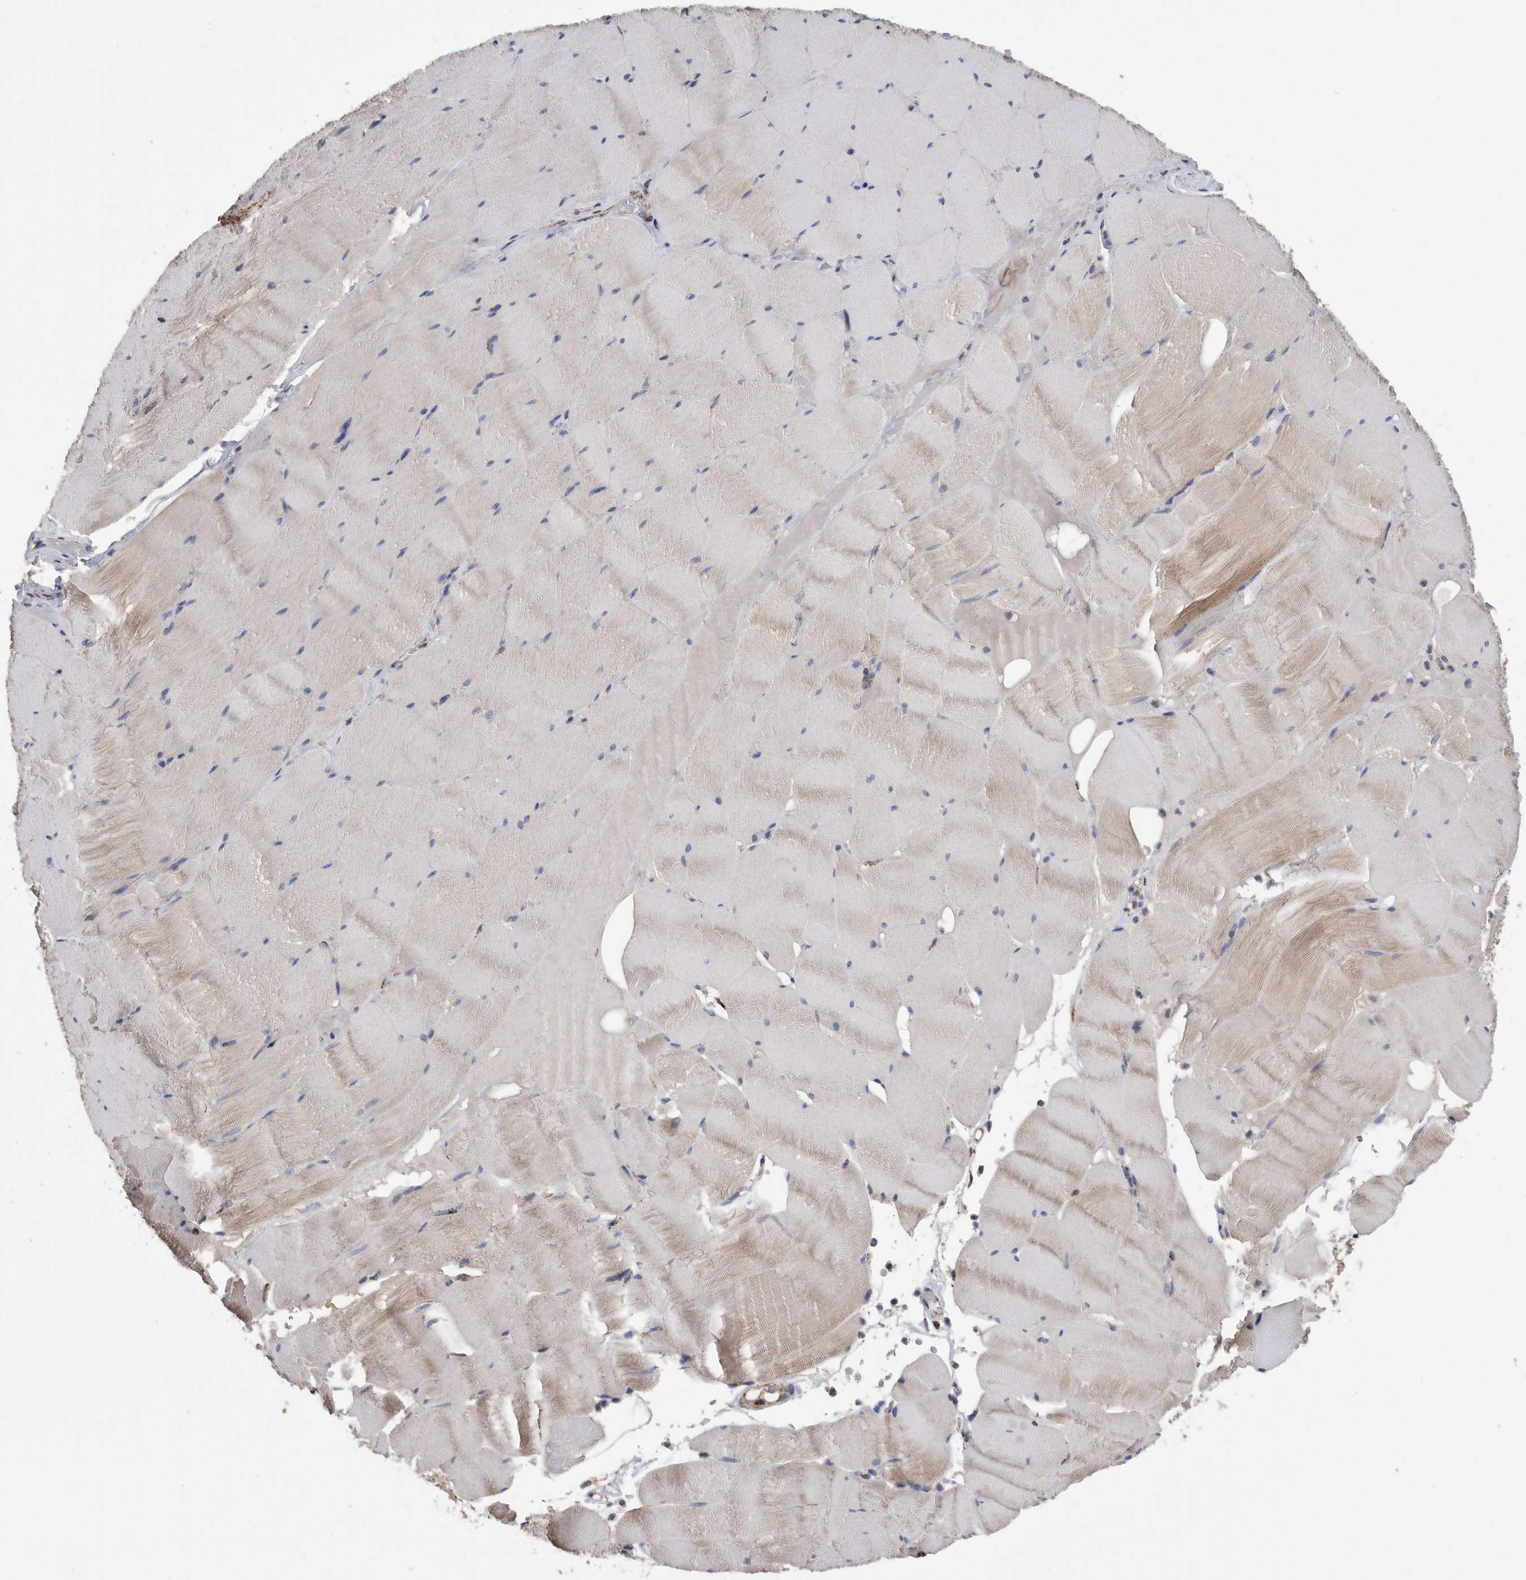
{"staining": {"intensity": "moderate", "quantity": "25%-75%", "location": "cytoplasmic/membranous"}, "tissue": "skeletal muscle", "cell_type": "Myocytes", "image_type": "normal", "snomed": [{"axis": "morphology", "description": "Normal tissue, NOS"}, {"axis": "topography", "description": "Skeletal muscle"}], "caption": "Unremarkable skeletal muscle demonstrates moderate cytoplasmic/membranous expression in about 25%-75% of myocytes (DAB = brown stain, brightfield microscopy at high magnification)..", "gene": "WFDC1", "patient": {"sex": "male", "age": 62}}